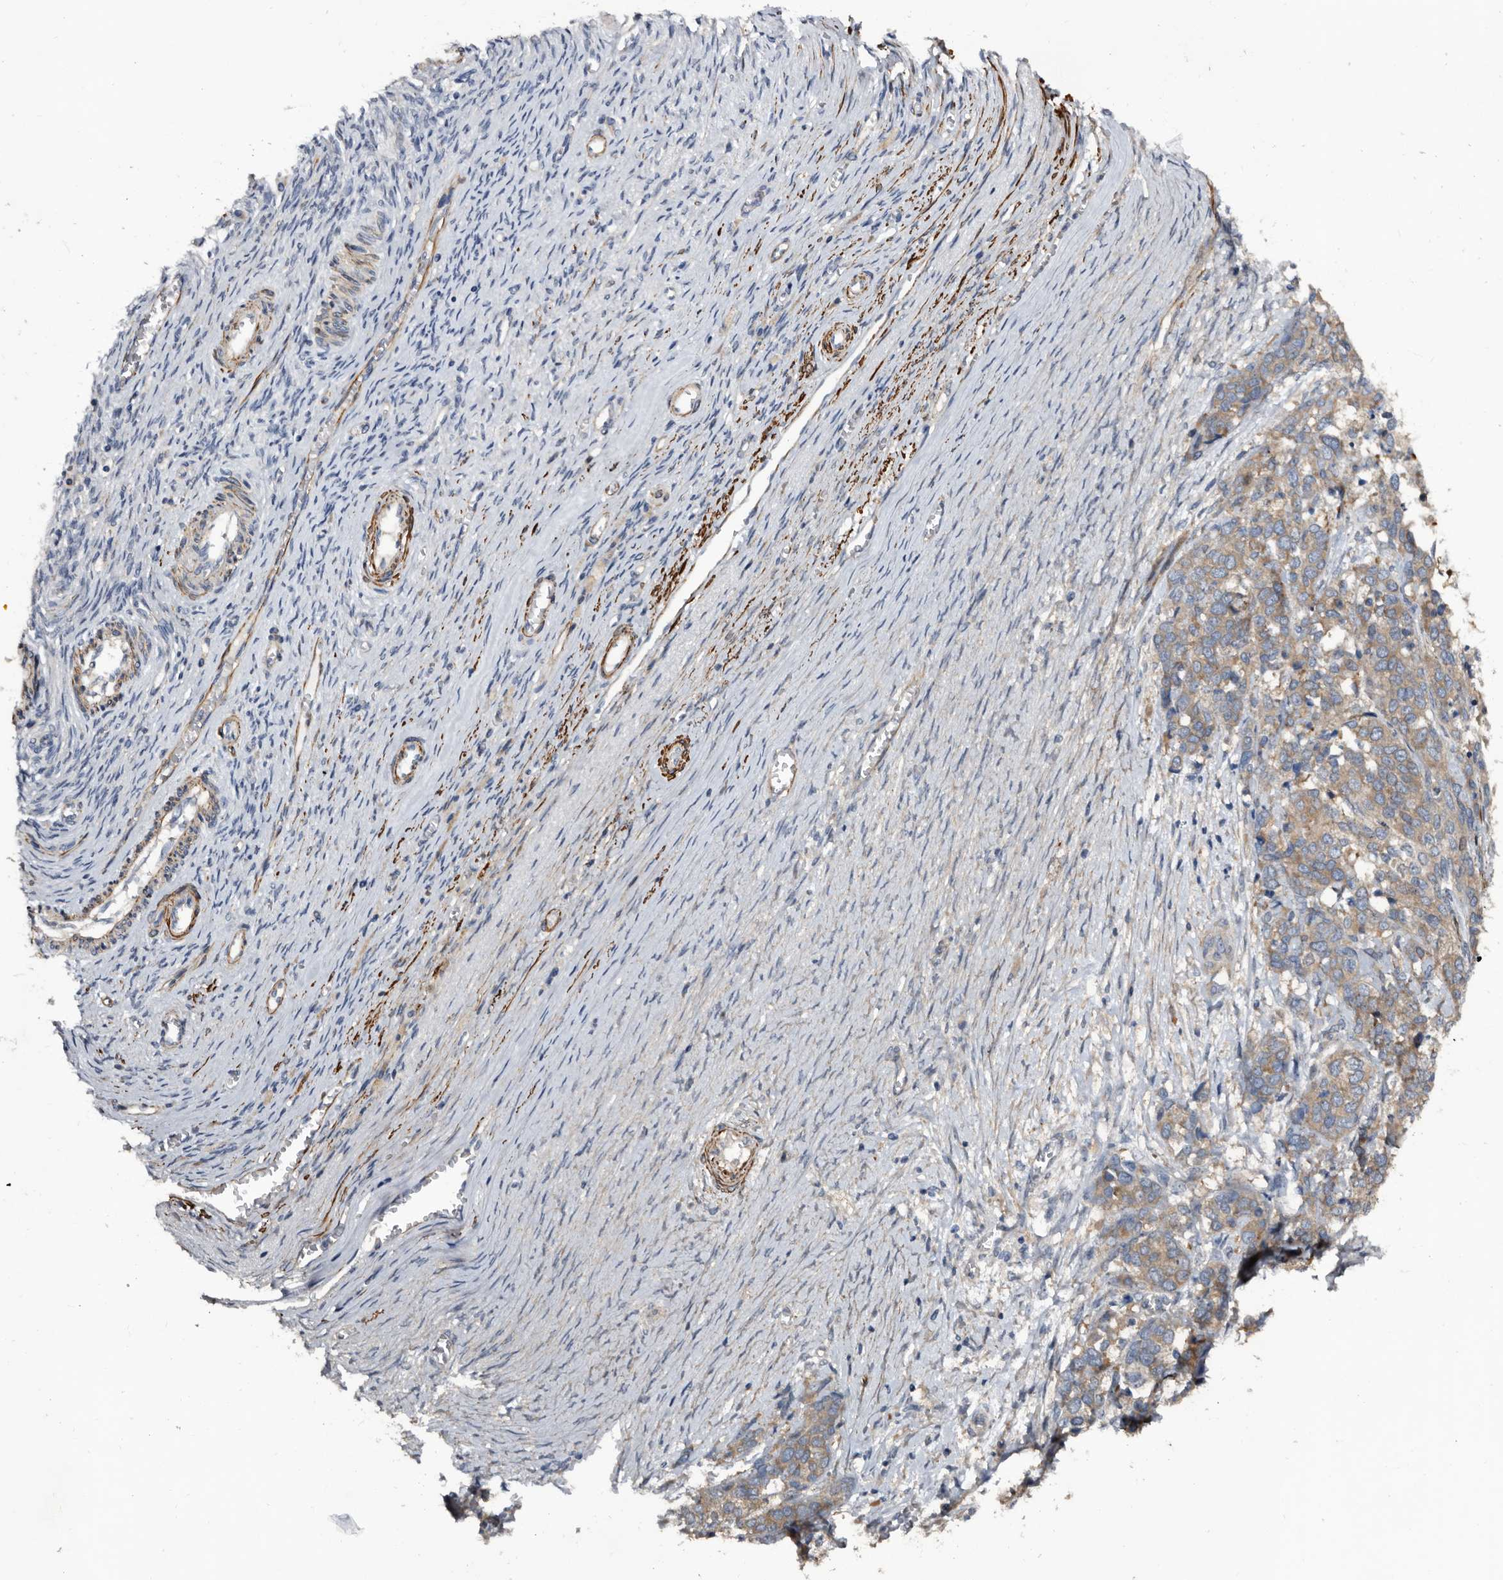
{"staining": {"intensity": "moderate", "quantity": ">75%", "location": "cytoplasmic/membranous"}, "tissue": "ovarian cancer", "cell_type": "Tumor cells", "image_type": "cancer", "snomed": [{"axis": "morphology", "description": "Cystadenocarcinoma, serous, NOS"}, {"axis": "topography", "description": "Ovary"}], "caption": "High-magnification brightfield microscopy of ovarian cancer stained with DAB (brown) and counterstained with hematoxylin (blue). tumor cells exhibit moderate cytoplasmic/membranous expression is seen in about>75% of cells. (Stains: DAB in brown, nuclei in blue, Microscopy: brightfield microscopy at high magnification).", "gene": "IARS1", "patient": {"sex": "female", "age": 44}}